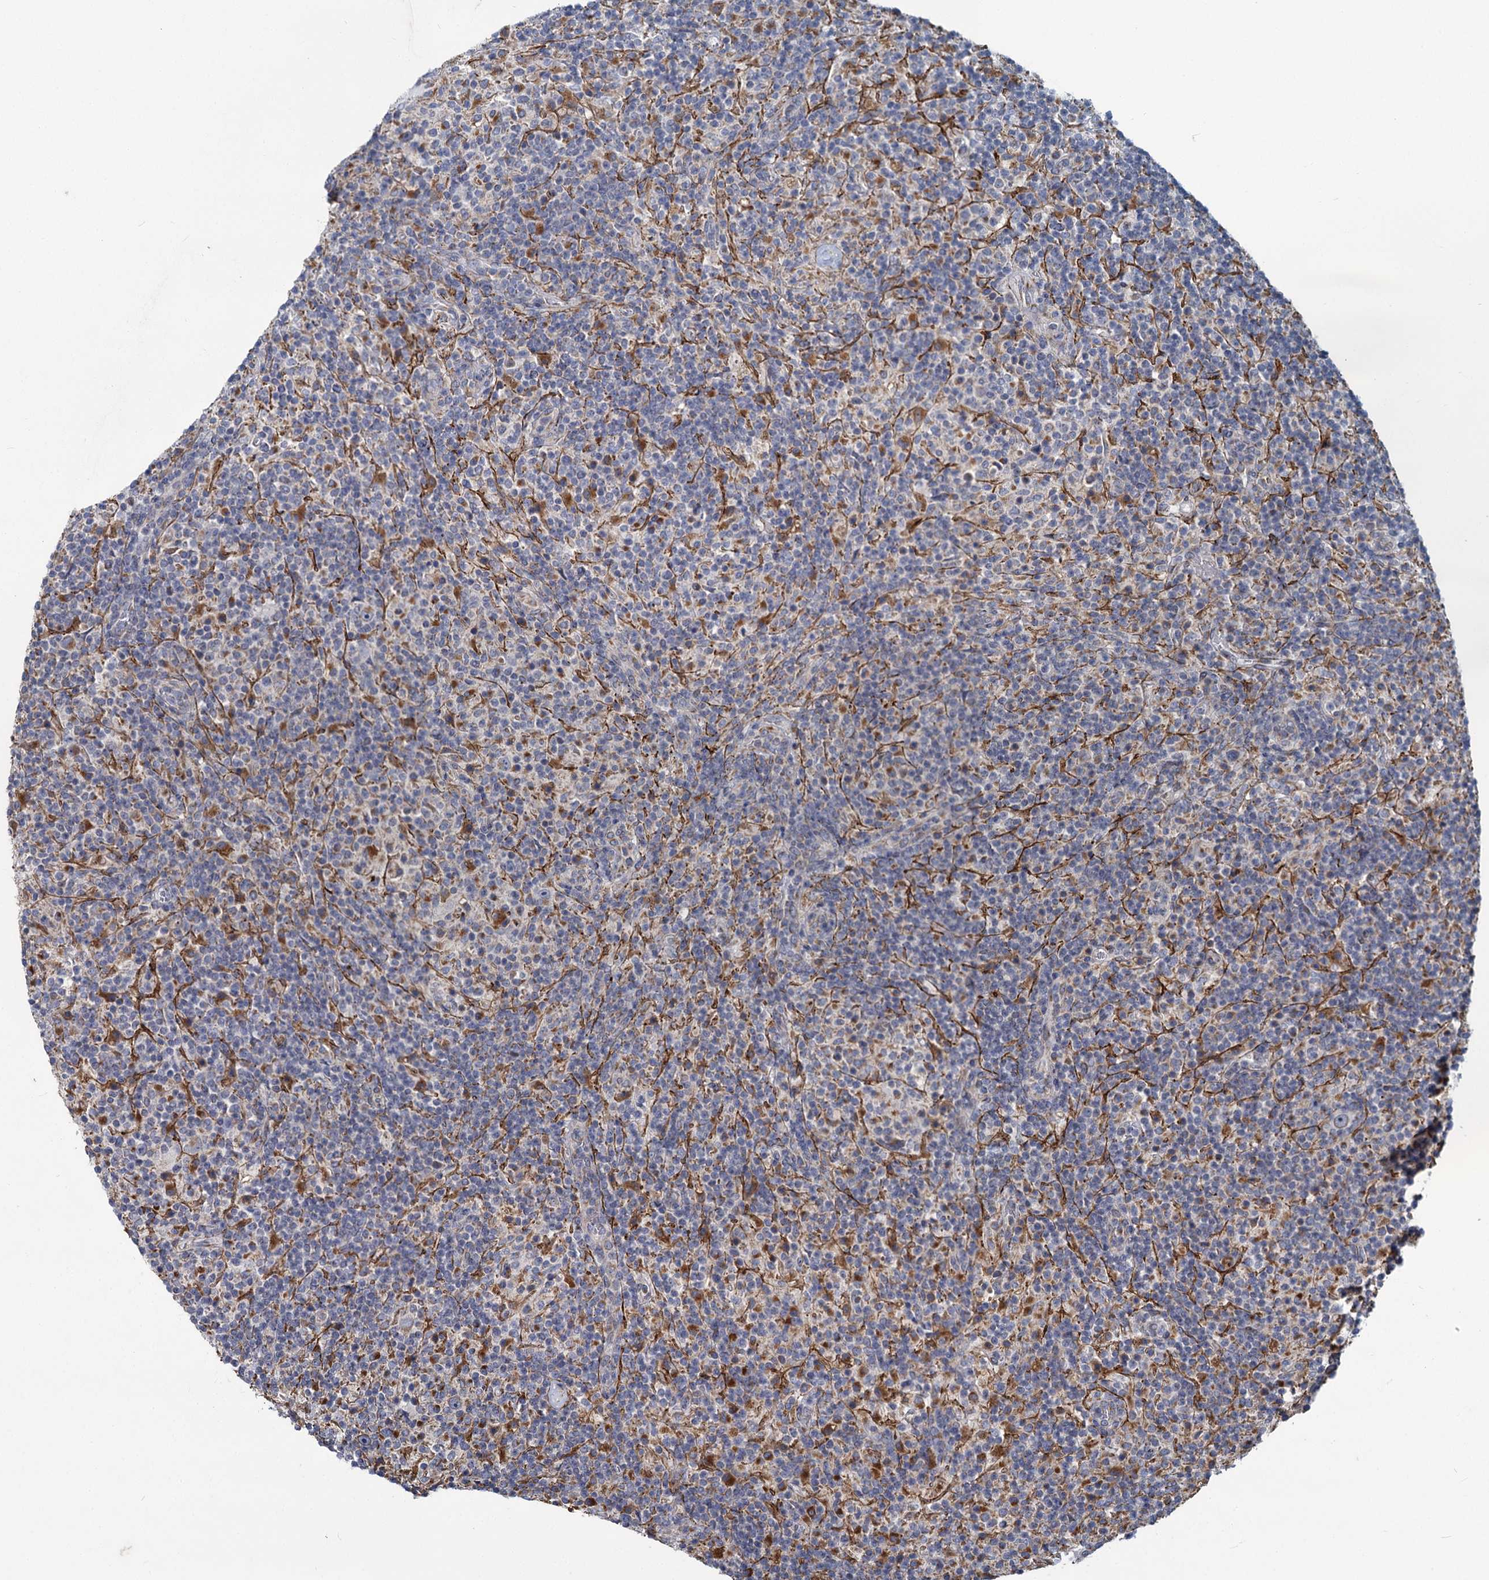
{"staining": {"intensity": "negative", "quantity": "none", "location": "none"}, "tissue": "lymphoma", "cell_type": "Tumor cells", "image_type": "cancer", "snomed": [{"axis": "morphology", "description": "Hodgkin's disease, NOS"}, {"axis": "topography", "description": "Lymph node"}], "caption": "Immunohistochemistry (IHC) histopathology image of Hodgkin's disease stained for a protein (brown), which displays no positivity in tumor cells. (DAB immunohistochemistry visualized using brightfield microscopy, high magnification).", "gene": "ADCY2", "patient": {"sex": "male", "age": 70}}